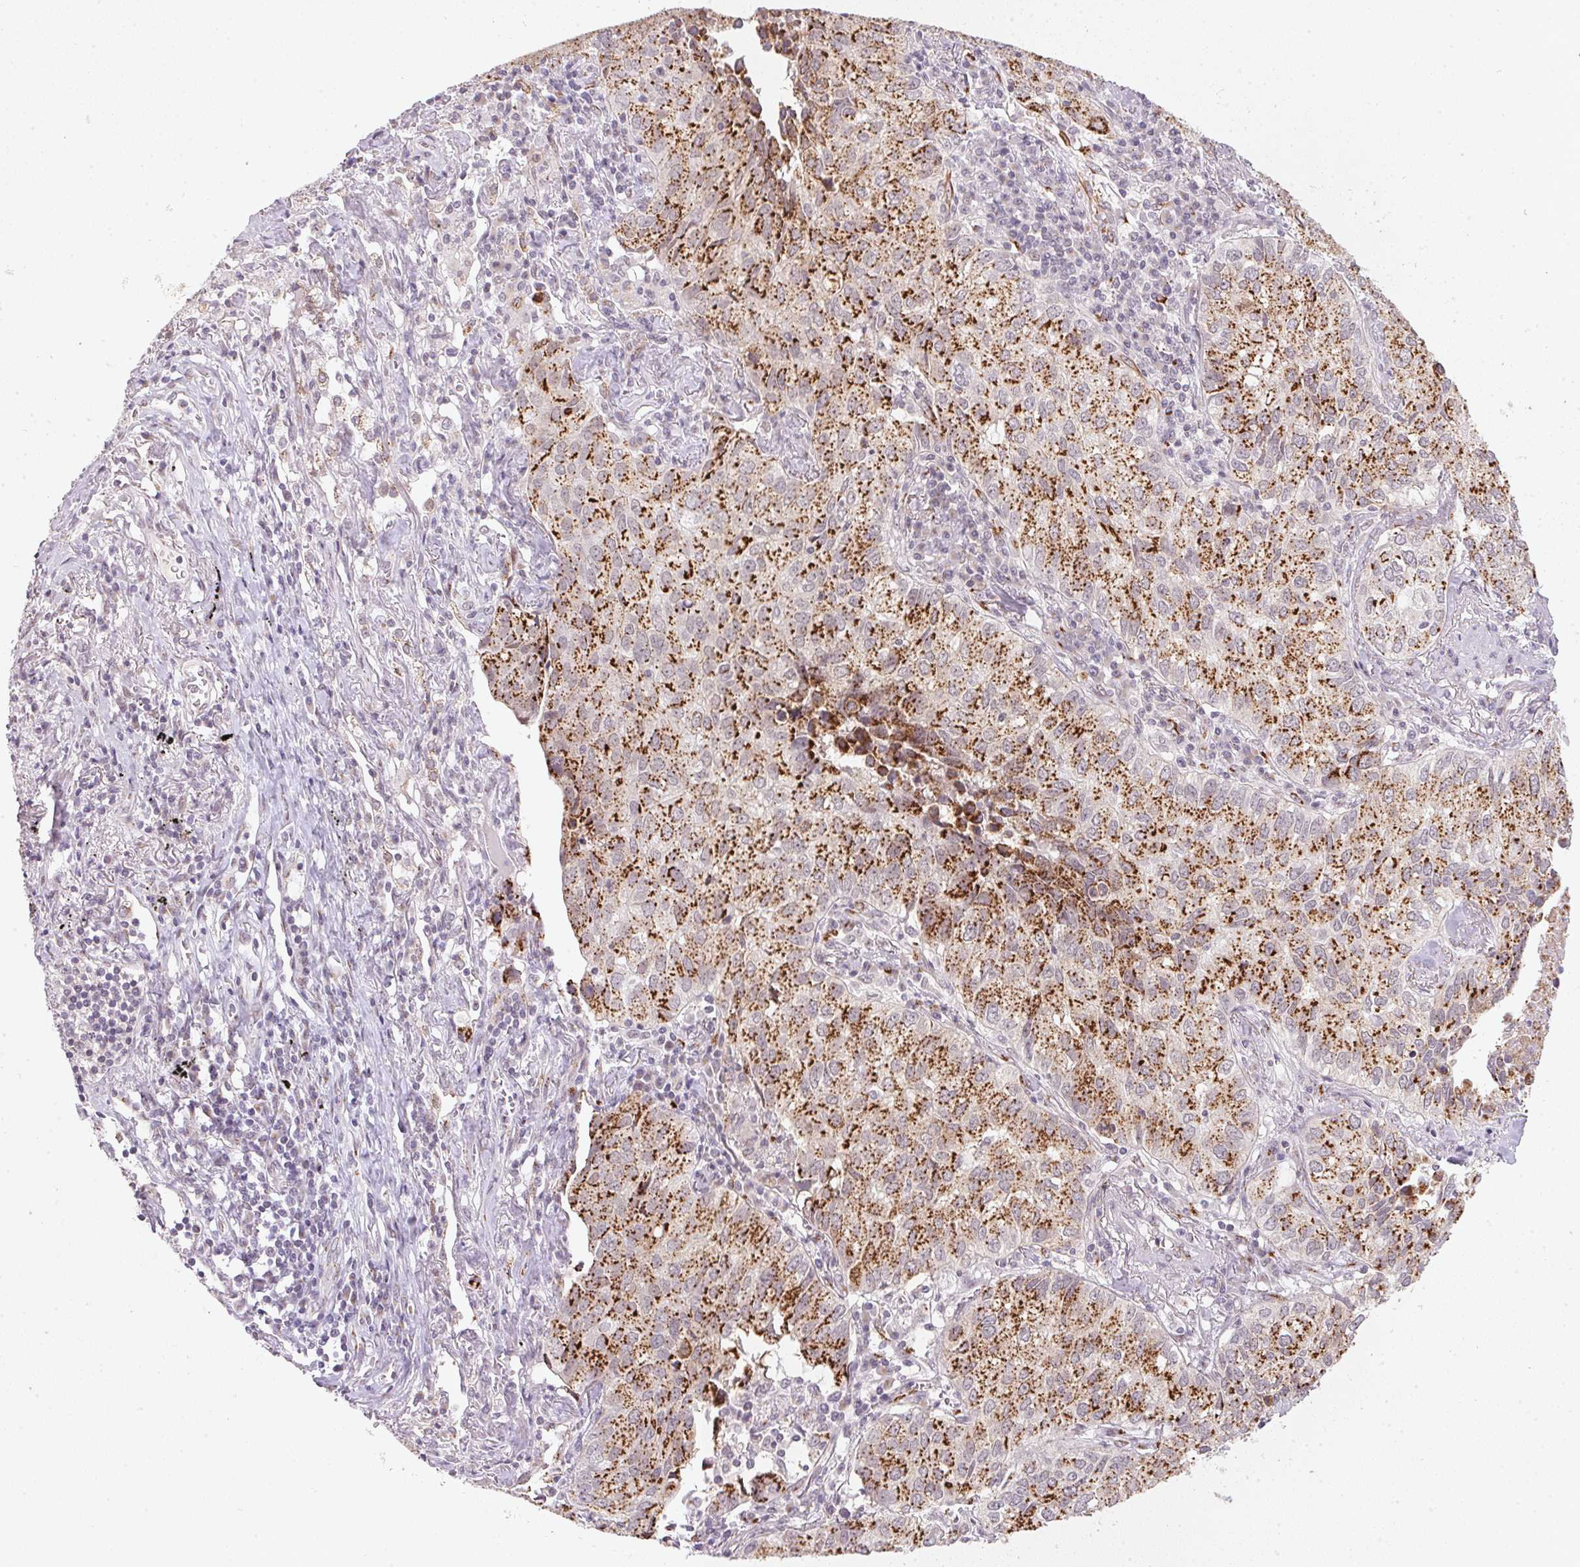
{"staining": {"intensity": "strong", "quantity": ">75%", "location": "cytoplasmic/membranous"}, "tissue": "lung cancer", "cell_type": "Tumor cells", "image_type": "cancer", "snomed": [{"axis": "morphology", "description": "Adenocarcinoma, NOS"}, {"axis": "topography", "description": "Lung"}], "caption": "Protein staining demonstrates strong cytoplasmic/membranous expression in about >75% of tumor cells in adenocarcinoma (lung).", "gene": "RAB22A", "patient": {"sex": "female", "age": 50}}